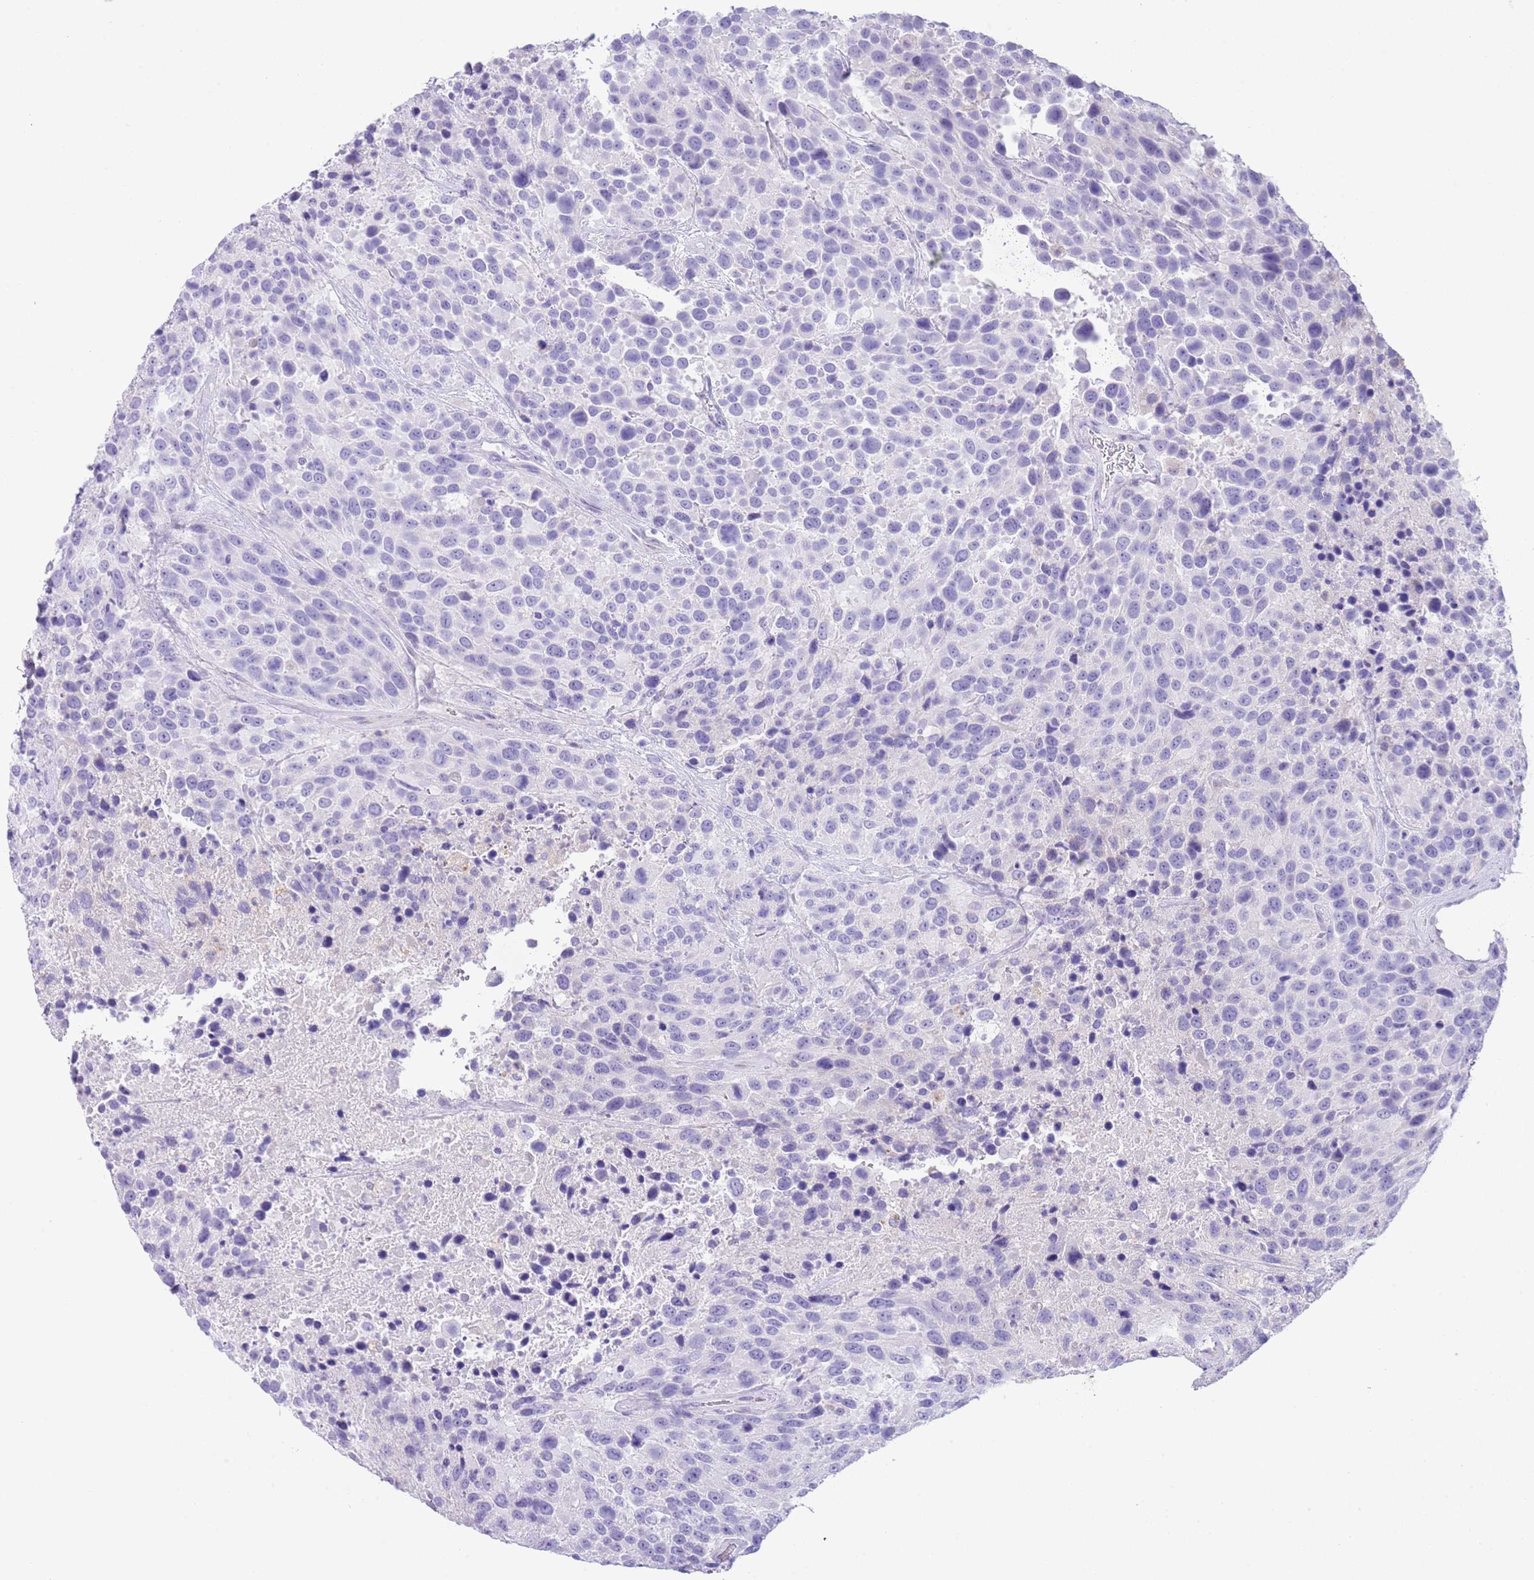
{"staining": {"intensity": "negative", "quantity": "none", "location": "none"}, "tissue": "urothelial cancer", "cell_type": "Tumor cells", "image_type": "cancer", "snomed": [{"axis": "morphology", "description": "Urothelial carcinoma, High grade"}, {"axis": "topography", "description": "Urinary bladder"}], "caption": "Protein analysis of high-grade urothelial carcinoma reveals no significant staining in tumor cells.", "gene": "ABHD17C", "patient": {"sex": "female", "age": 70}}